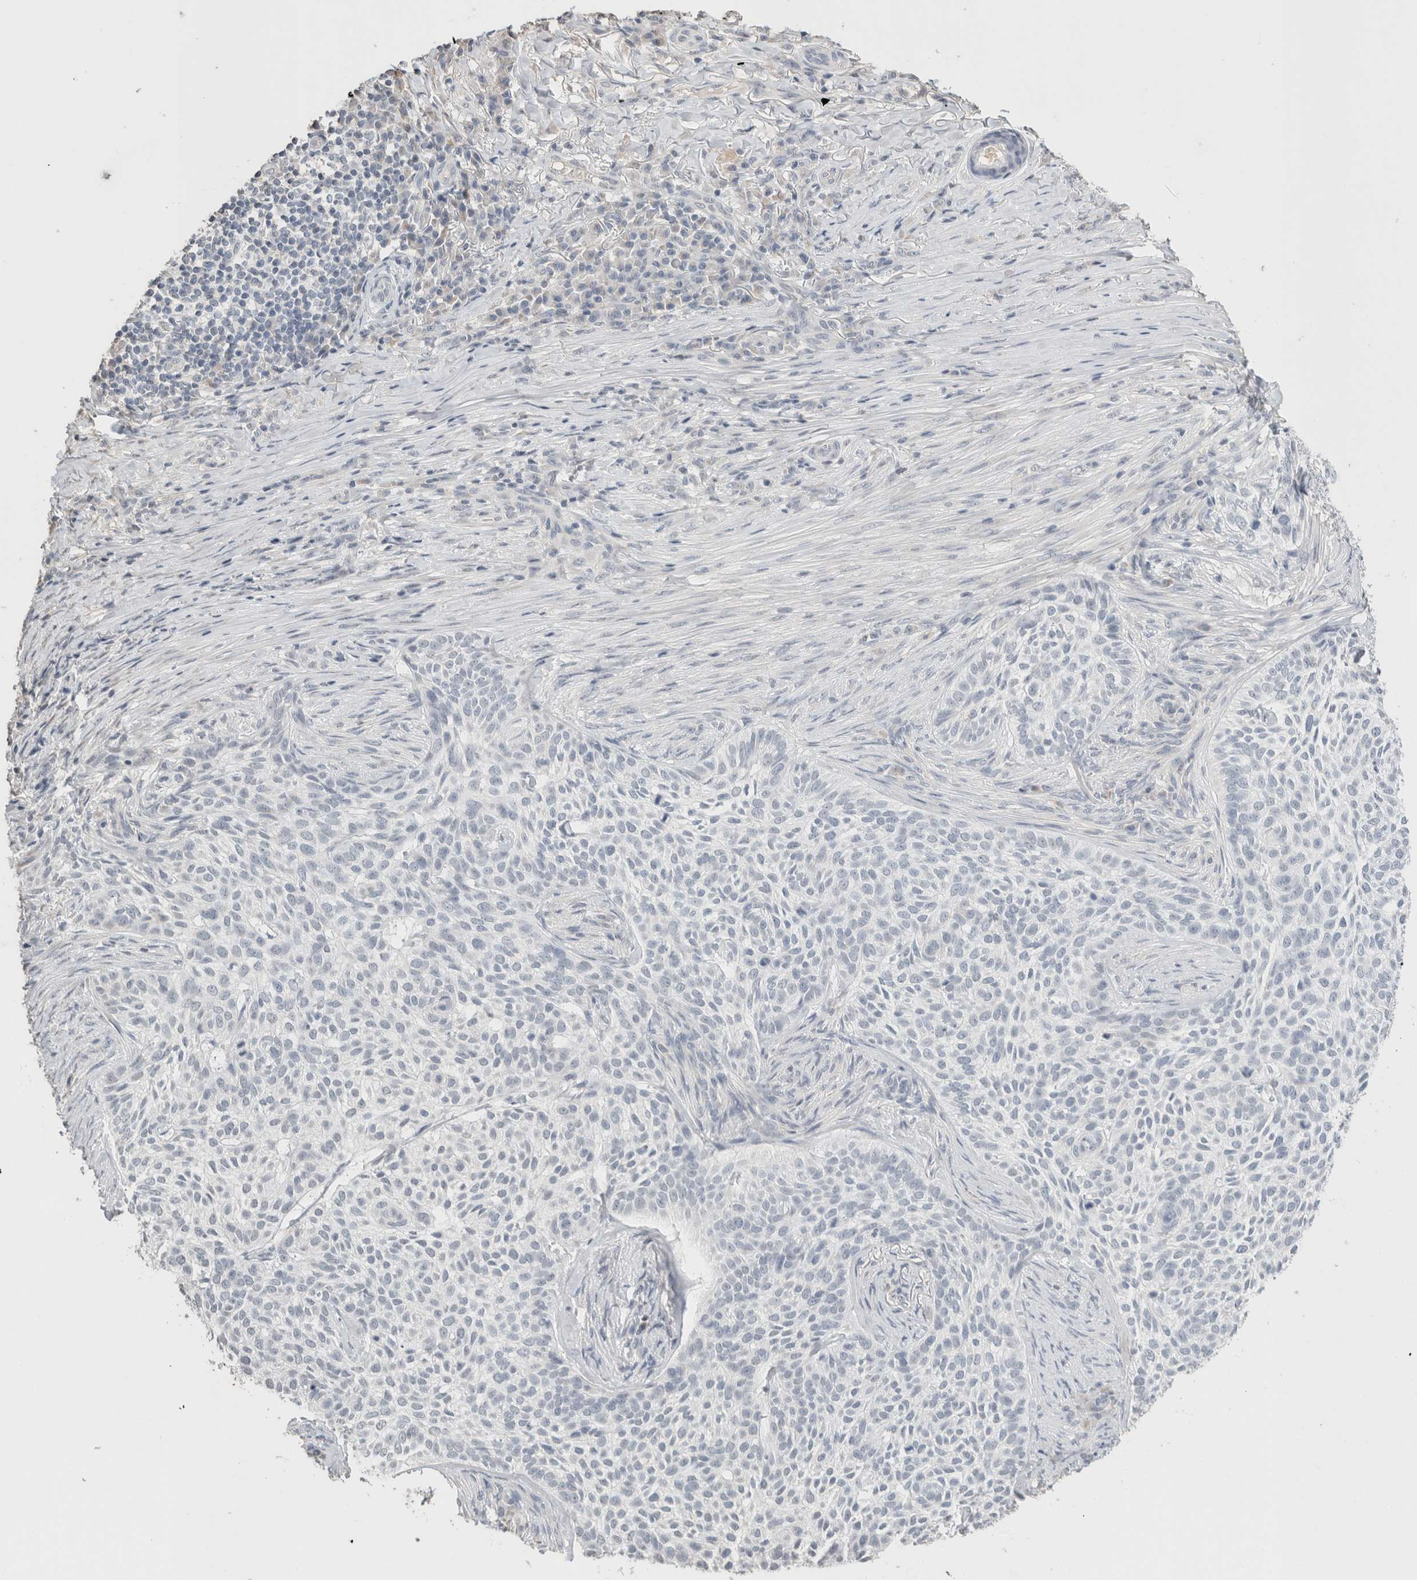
{"staining": {"intensity": "negative", "quantity": "none", "location": "none"}, "tissue": "skin cancer", "cell_type": "Tumor cells", "image_type": "cancer", "snomed": [{"axis": "morphology", "description": "Basal cell carcinoma"}, {"axis": "topography", "description": "Skin"}], "caption": "Micrograph shows no protein expression in tumor cells of skin basal cell carcinoma tissue.", "gene": "CRAT", "patient": {"sex": "female", "age": 64}}